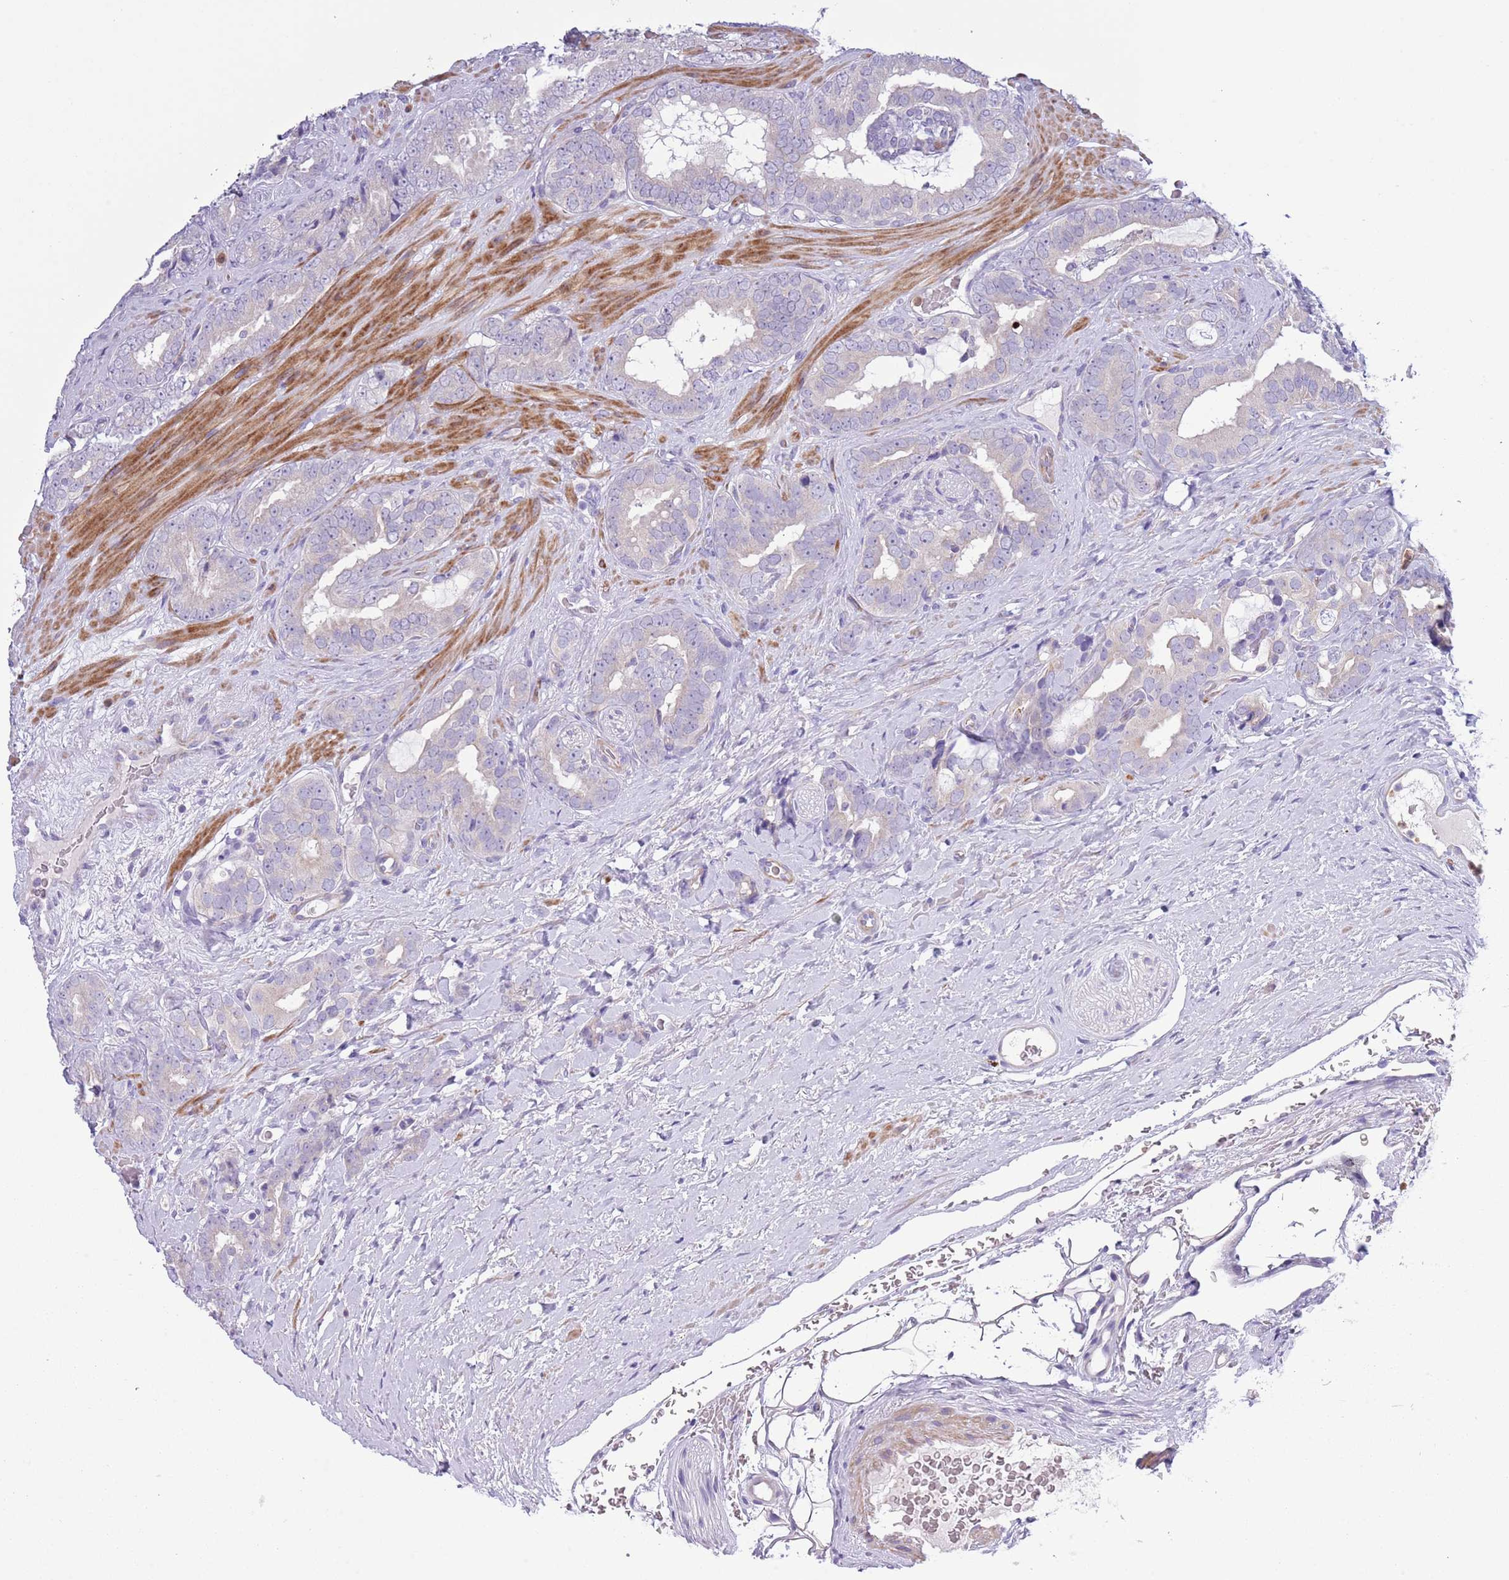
{"staining": {"intensity": "negative", "quantity": "none", "location": "none"}, "tissue": "prostate cancer", "cell_type": "Tumor cells", "image_type": "cancer", "snomed": [{"axis": "morphology", "description": "Adenocarcinoma, High grade"}, {"axis": "topography", "description": "Prostate"}], "caption": "A high-resolution histopathology image shows immunohistochemistry staining of prostate cancer (adenocarcinoma (high-grade)), which shows no significant expression in tumor cells. The staining was performed using DAB (3,3'-diaminobenzidine) to visualize the protein expression in brown, while the nuclei were stained in blue with hematoxylin (Magnification: 20x).", "gene": "OR6M1", "patient": {"sex": "male", "age": 71}}